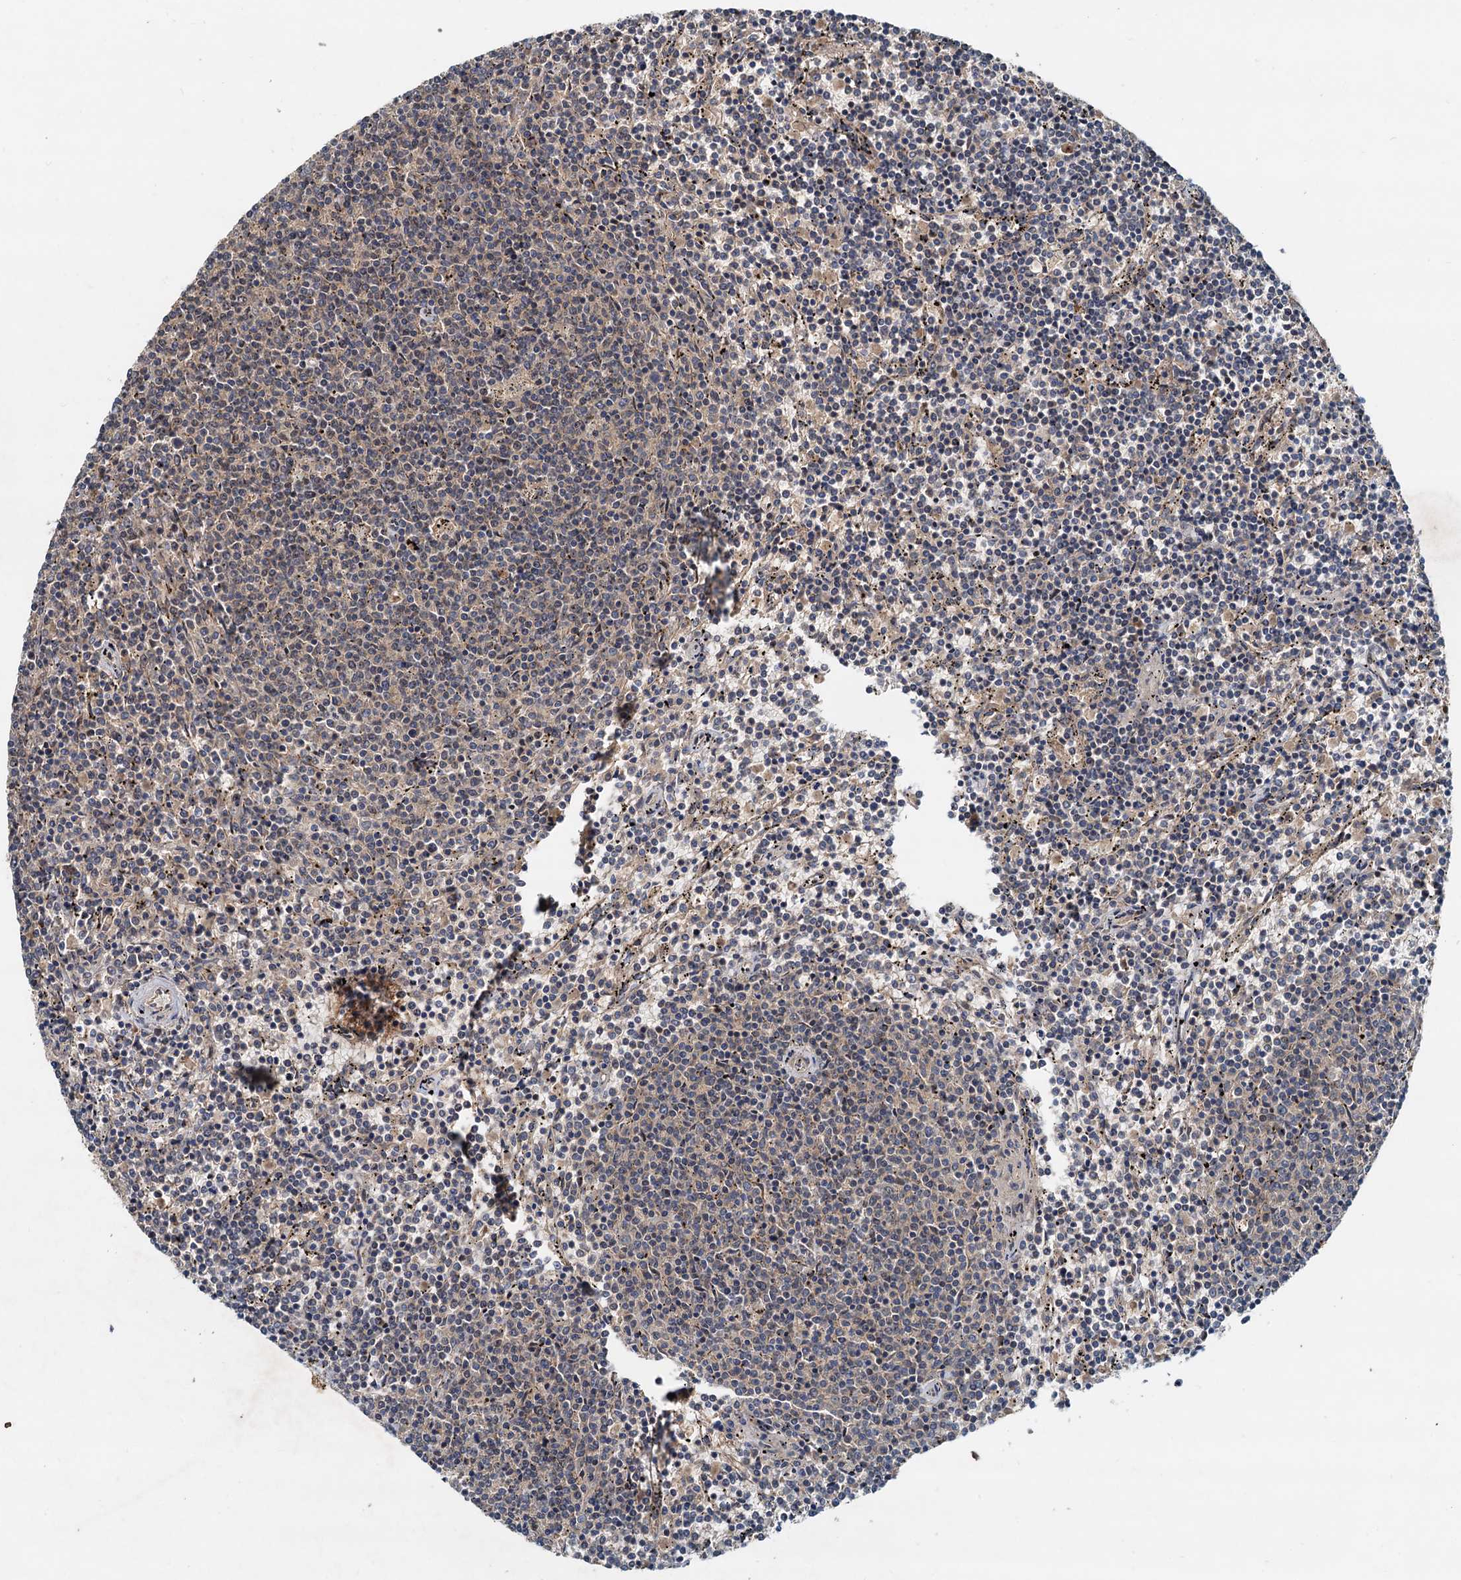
{"staining": {"intensity": "negative", "quantity": "none", "location": "none"}, "tissue": "lymphoma", "cell_type": "Tumor cells", "image_type": "cancer", "snomed": [{"axis": "morphology", "description": "Malignant lymphoma, non-Hodgkin's type, Low grade"}, {"axis": "topography", "description": "Spleen"}], "caption": "Tumor cells are negative for protein expression in human lymphoma.", "gene": "CEP68", "patient": {"sex": "female", "age": 50}}